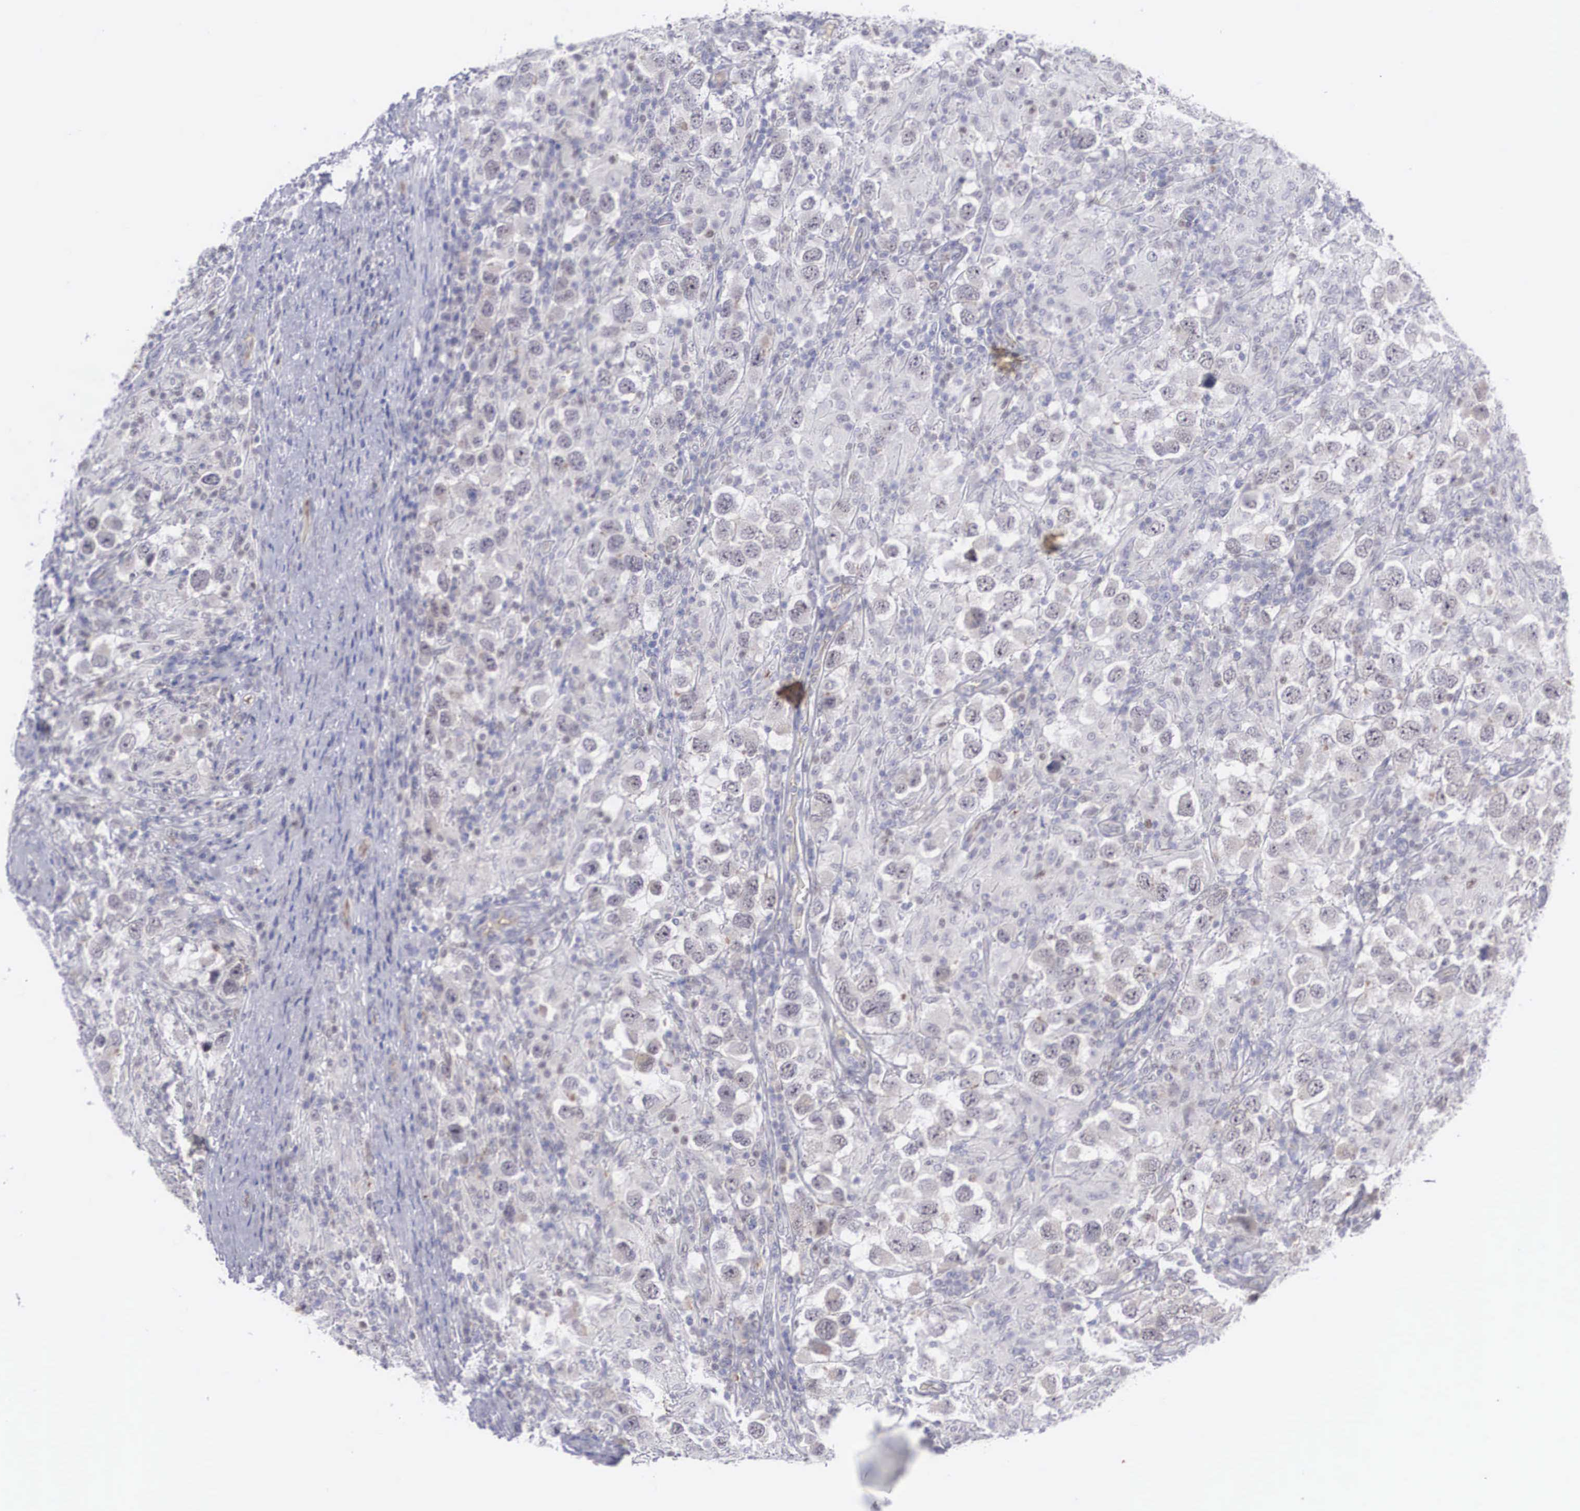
{"staining": {"intensity": "weak", "quantity": "<25%", "location": "cytoplasmic/membranous,nuclear"}, "tissue": "testis cancer", "cell_type": "Tumor cells", "image_type": "cancer", "snomed": [{"axis": "morphology", "description": "Carcinoma, Embryonal, NOS"}, {"axis": "topography", "description": "Testis"}], "caption": "This is an immunohistochemistry (IHC) micrograph of embryonal carcinoma (testis). There is no positivity in tumor cells.", "gene": "RBPJ", "patient": {"sex": "male", "age": 21}}